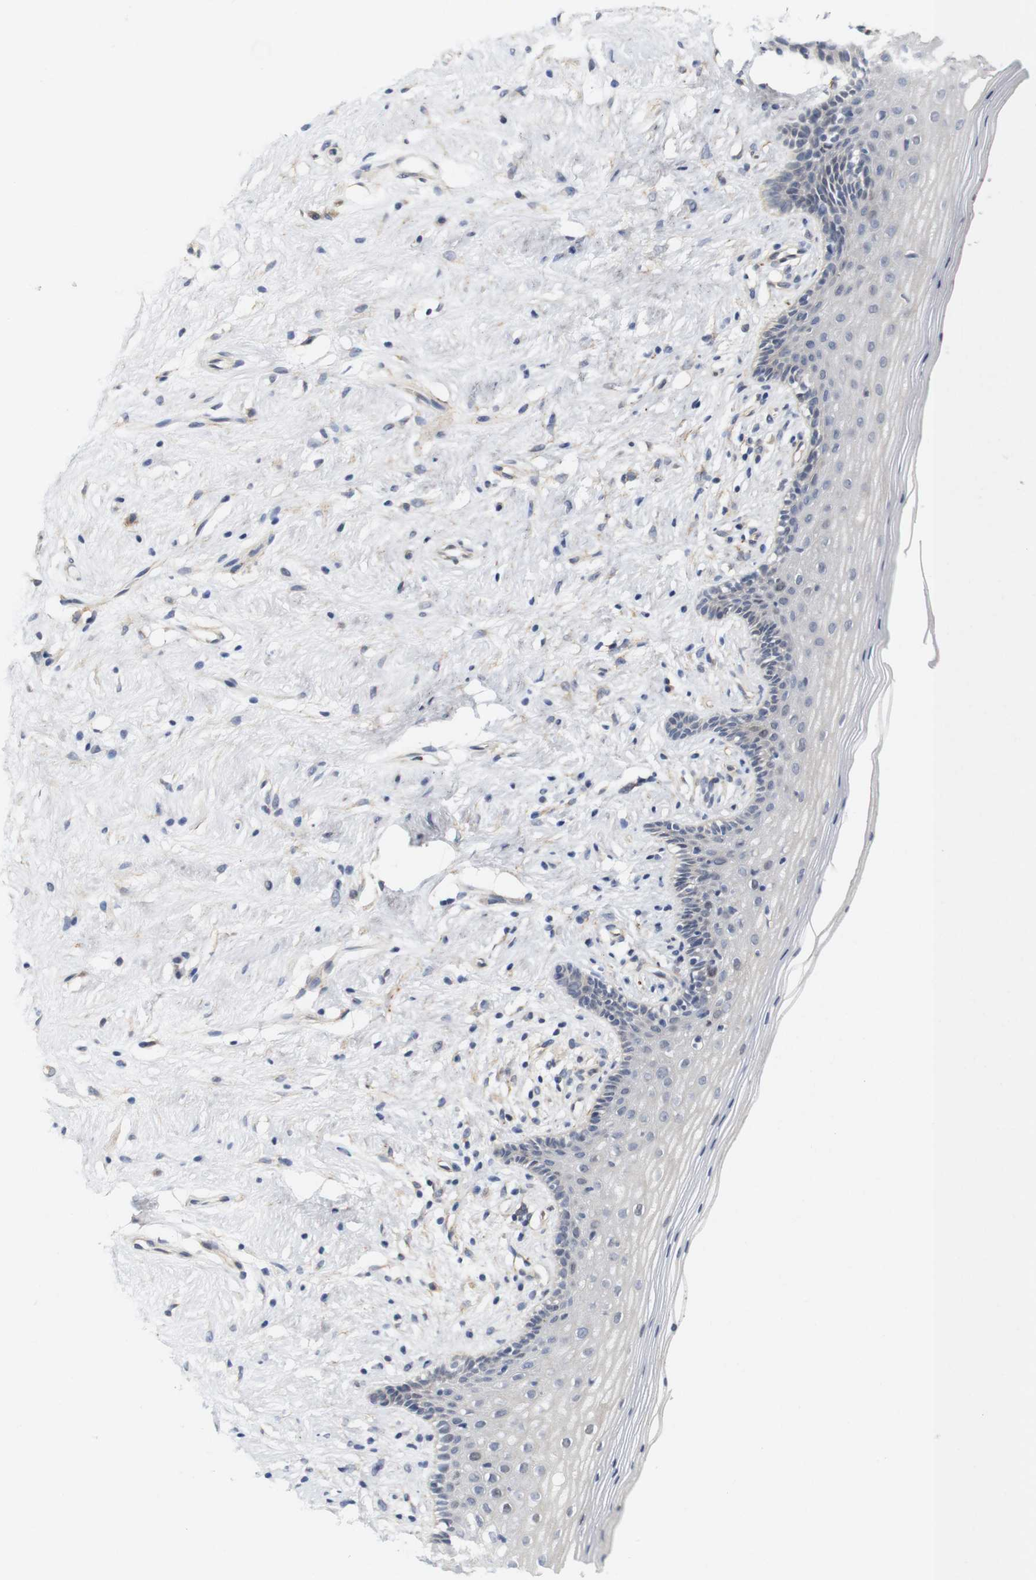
{"staining": {"intensity": "moderate", "quantity": "<25%", "location": "cytoplasmic/membranous"}, "tissue": "vagina", "cell_type": "Squamous epithelial cells", "image_type": "normal", "snomed": [{"axis": "morphology", "description": "Normal tissue, NOS"}, {"axis": "topography", "description": "Vagina"}], "caption": "IHC (DAB (3,3'-diaminobenzidine)) staining of unremarkable human vagina displays moderate cytoplasmic/membranous protein staining in approximately <25% of squamous epithelial cells.", "gene": "CYB561", "patient": {"sex": "female", "age": 44}}